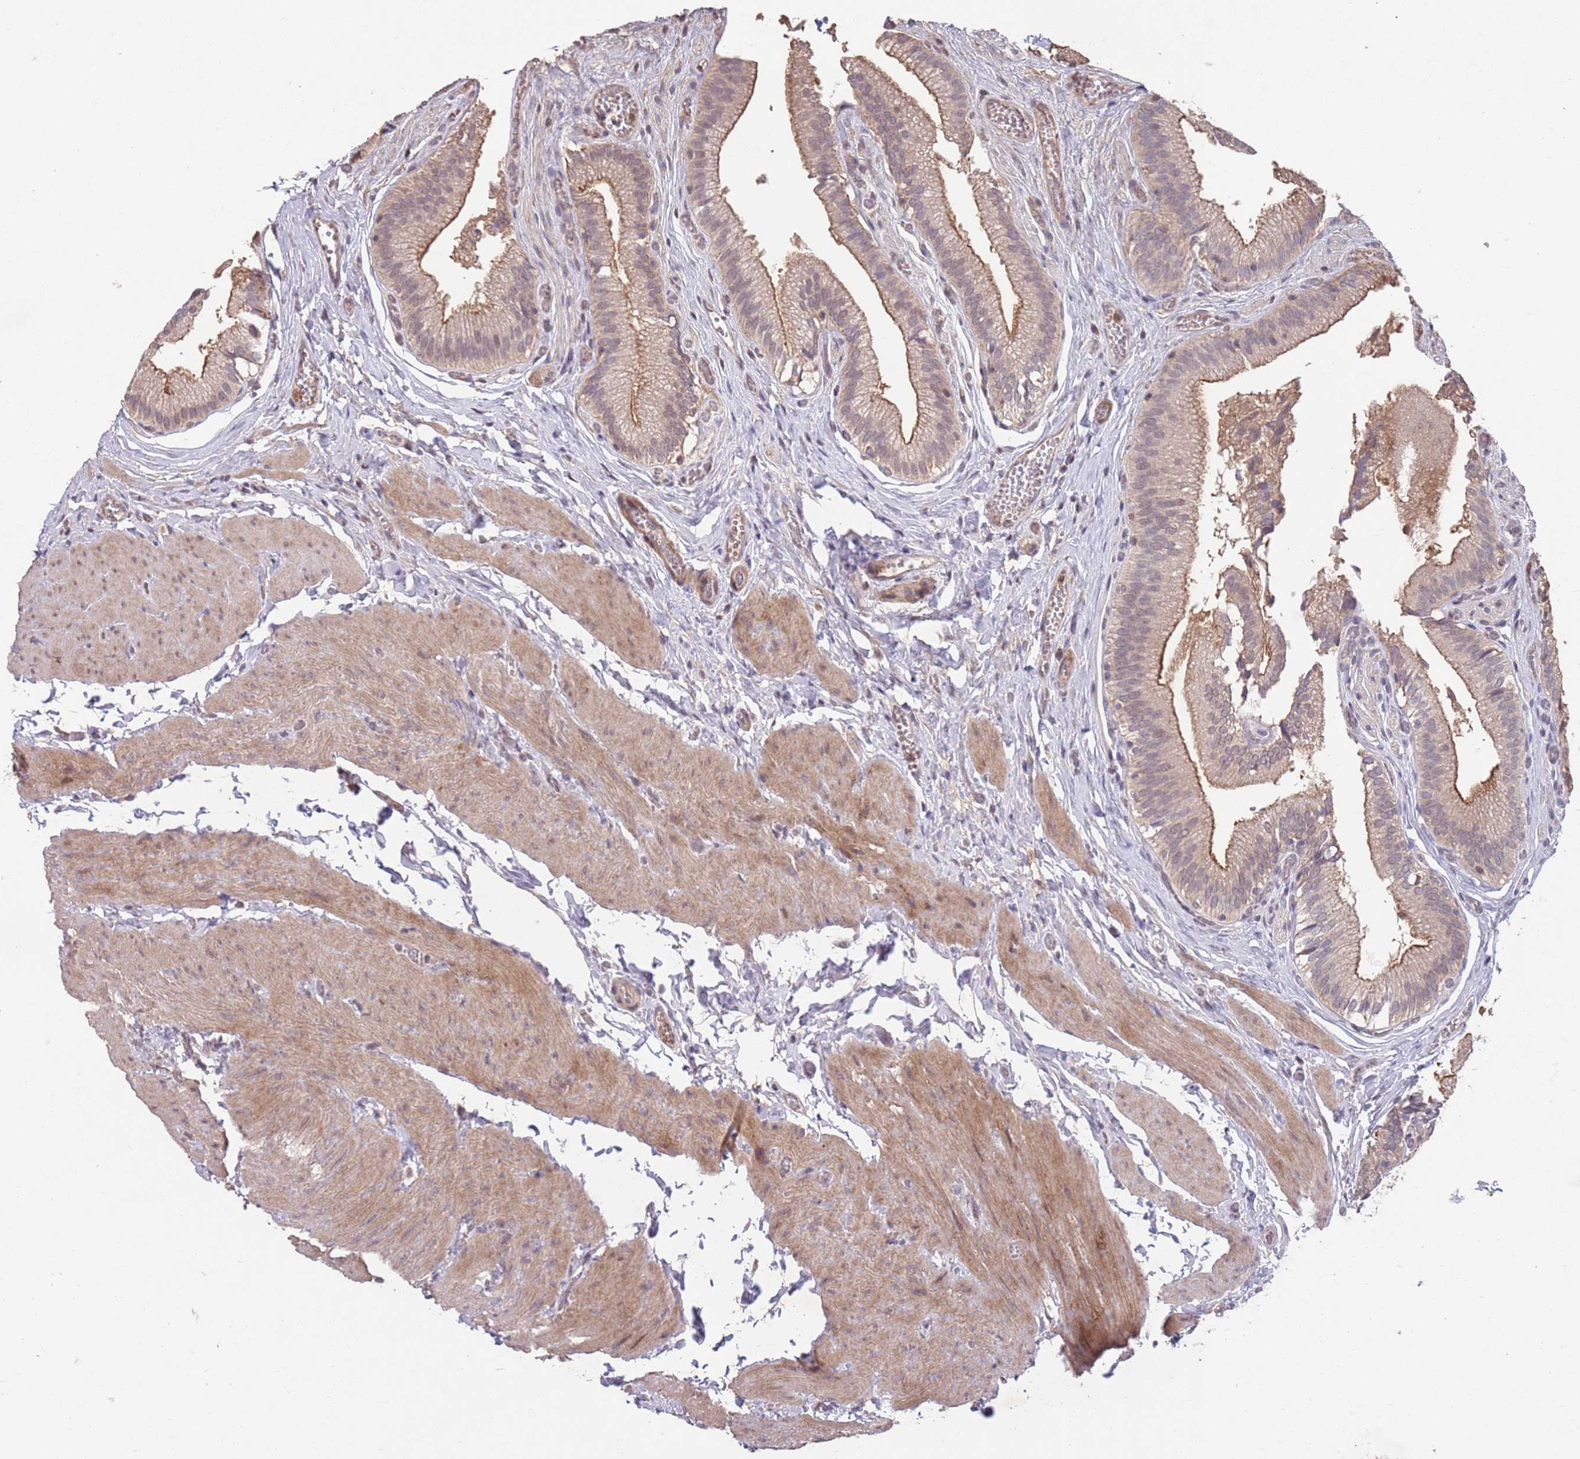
{"staining": {"intensity": "strong", "quantity": "25%-75%", "location": "cytoplasmic/membranous"}, "tissue": "gallbladder", "cell_type": "Glandular cells", "image_type": "normal", "snomed": [{"axis": "morphology", "description": "Normal tissue, NOS"}, {"axis": "topography", "description": "Gallbladder"}, {"axis": "topography", "description": "Peripheral nerve tissue"}], "caption": "This image exhibits immunohistochemistry (IHC) staining of benign human gallbladder, with high strong cytoplasmic/membranous expression in approximately 25%-75% of glandular cells.", "gene": "MEI1", "patient": {"sex": "male", "age": 17}}